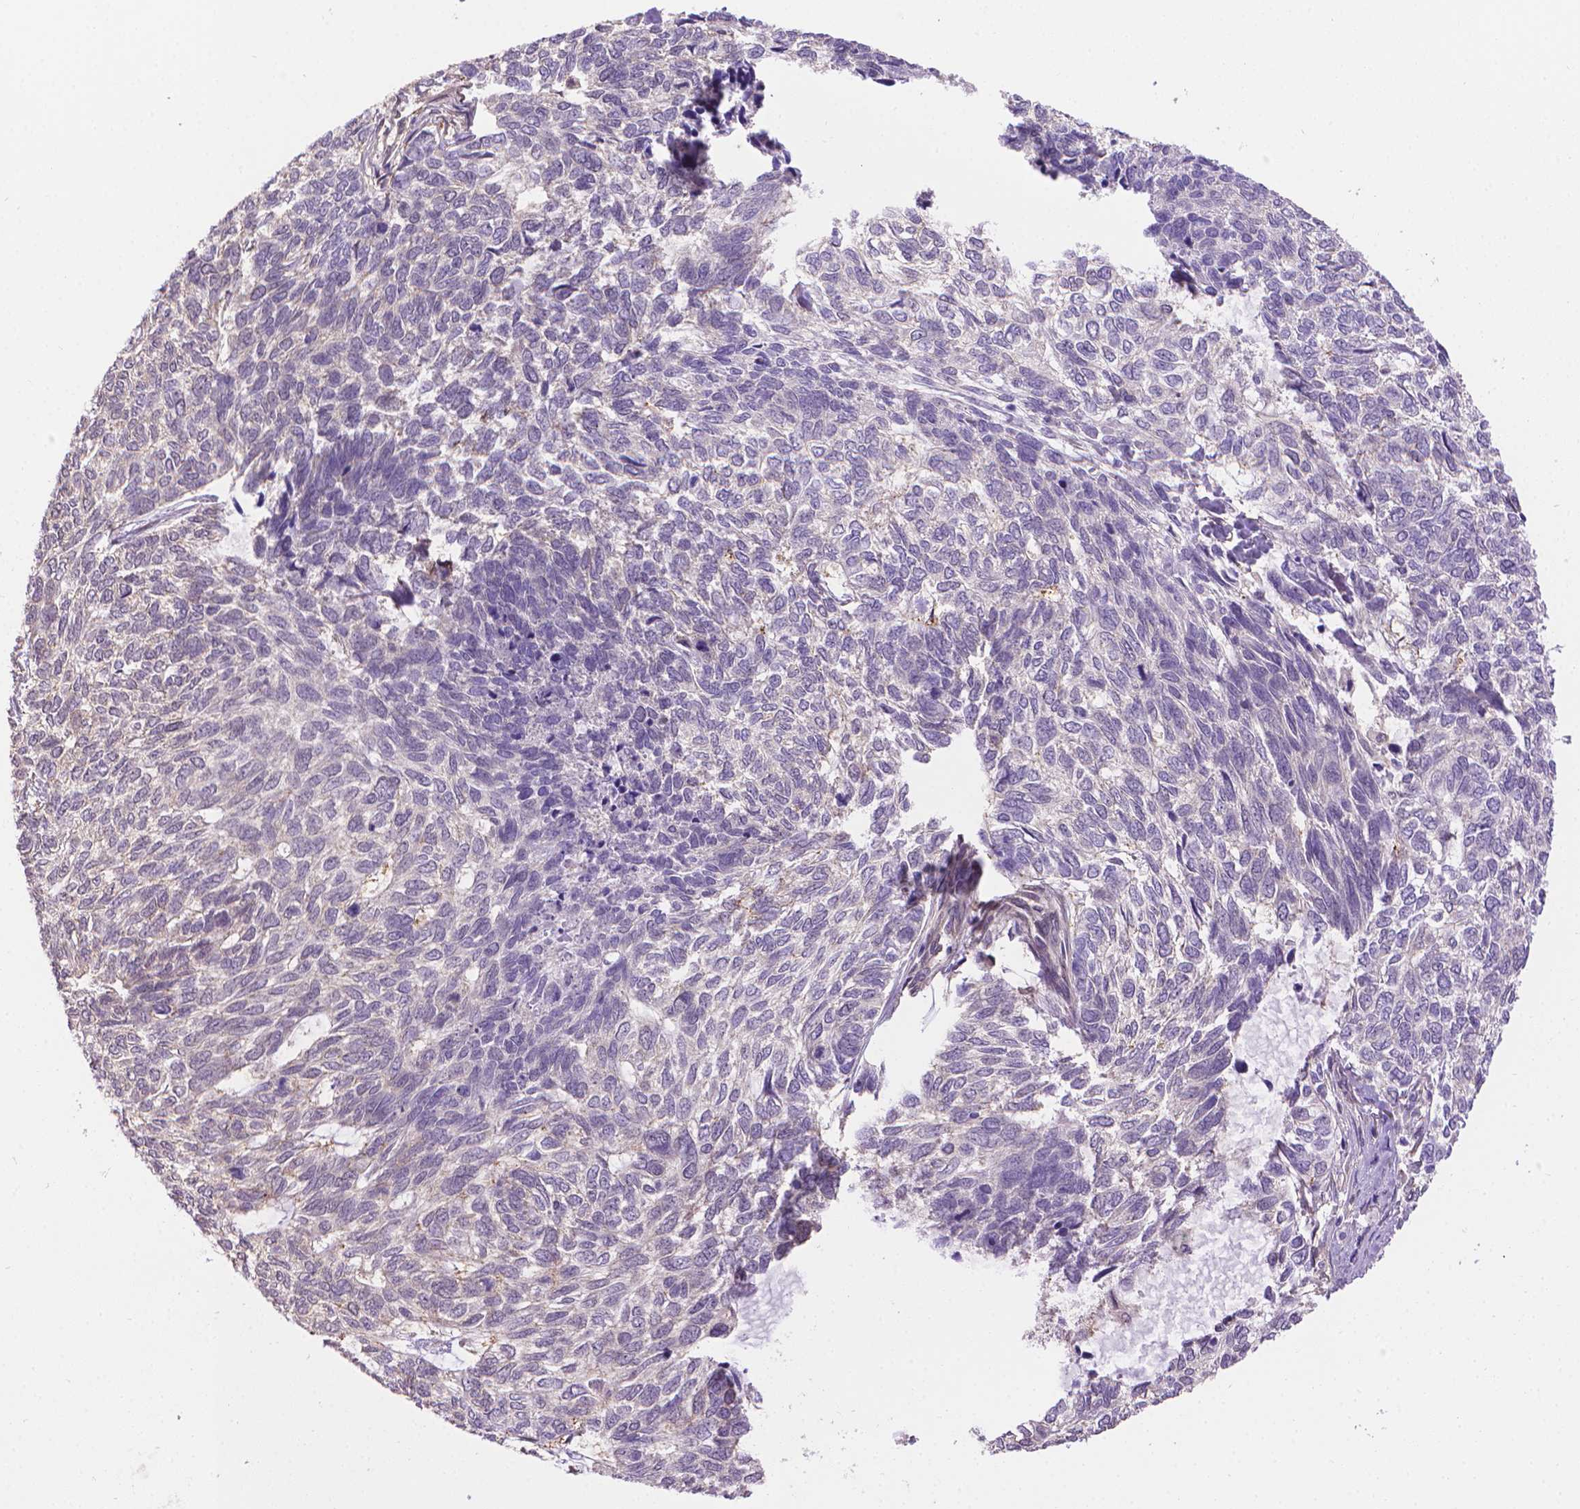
{"staining": {"intensity": "negative", "quantity": "none", "location": "none"}, "tissue": "skin cancer", "cell_type": "Tumor cells", "image_type": "cancer", "snomed": [{"axis": "morphology", "description": "Basal cell carcinoma"}, {"axis": "topography", "description": "Skin"}], "caption": "The immunohistochemistry (IHC) image has no significant expression in tumor cells of skin basal cell carcinoma tissue.", "gene": "CLIC4", "patient": {"sex": "female", "age": 65}}